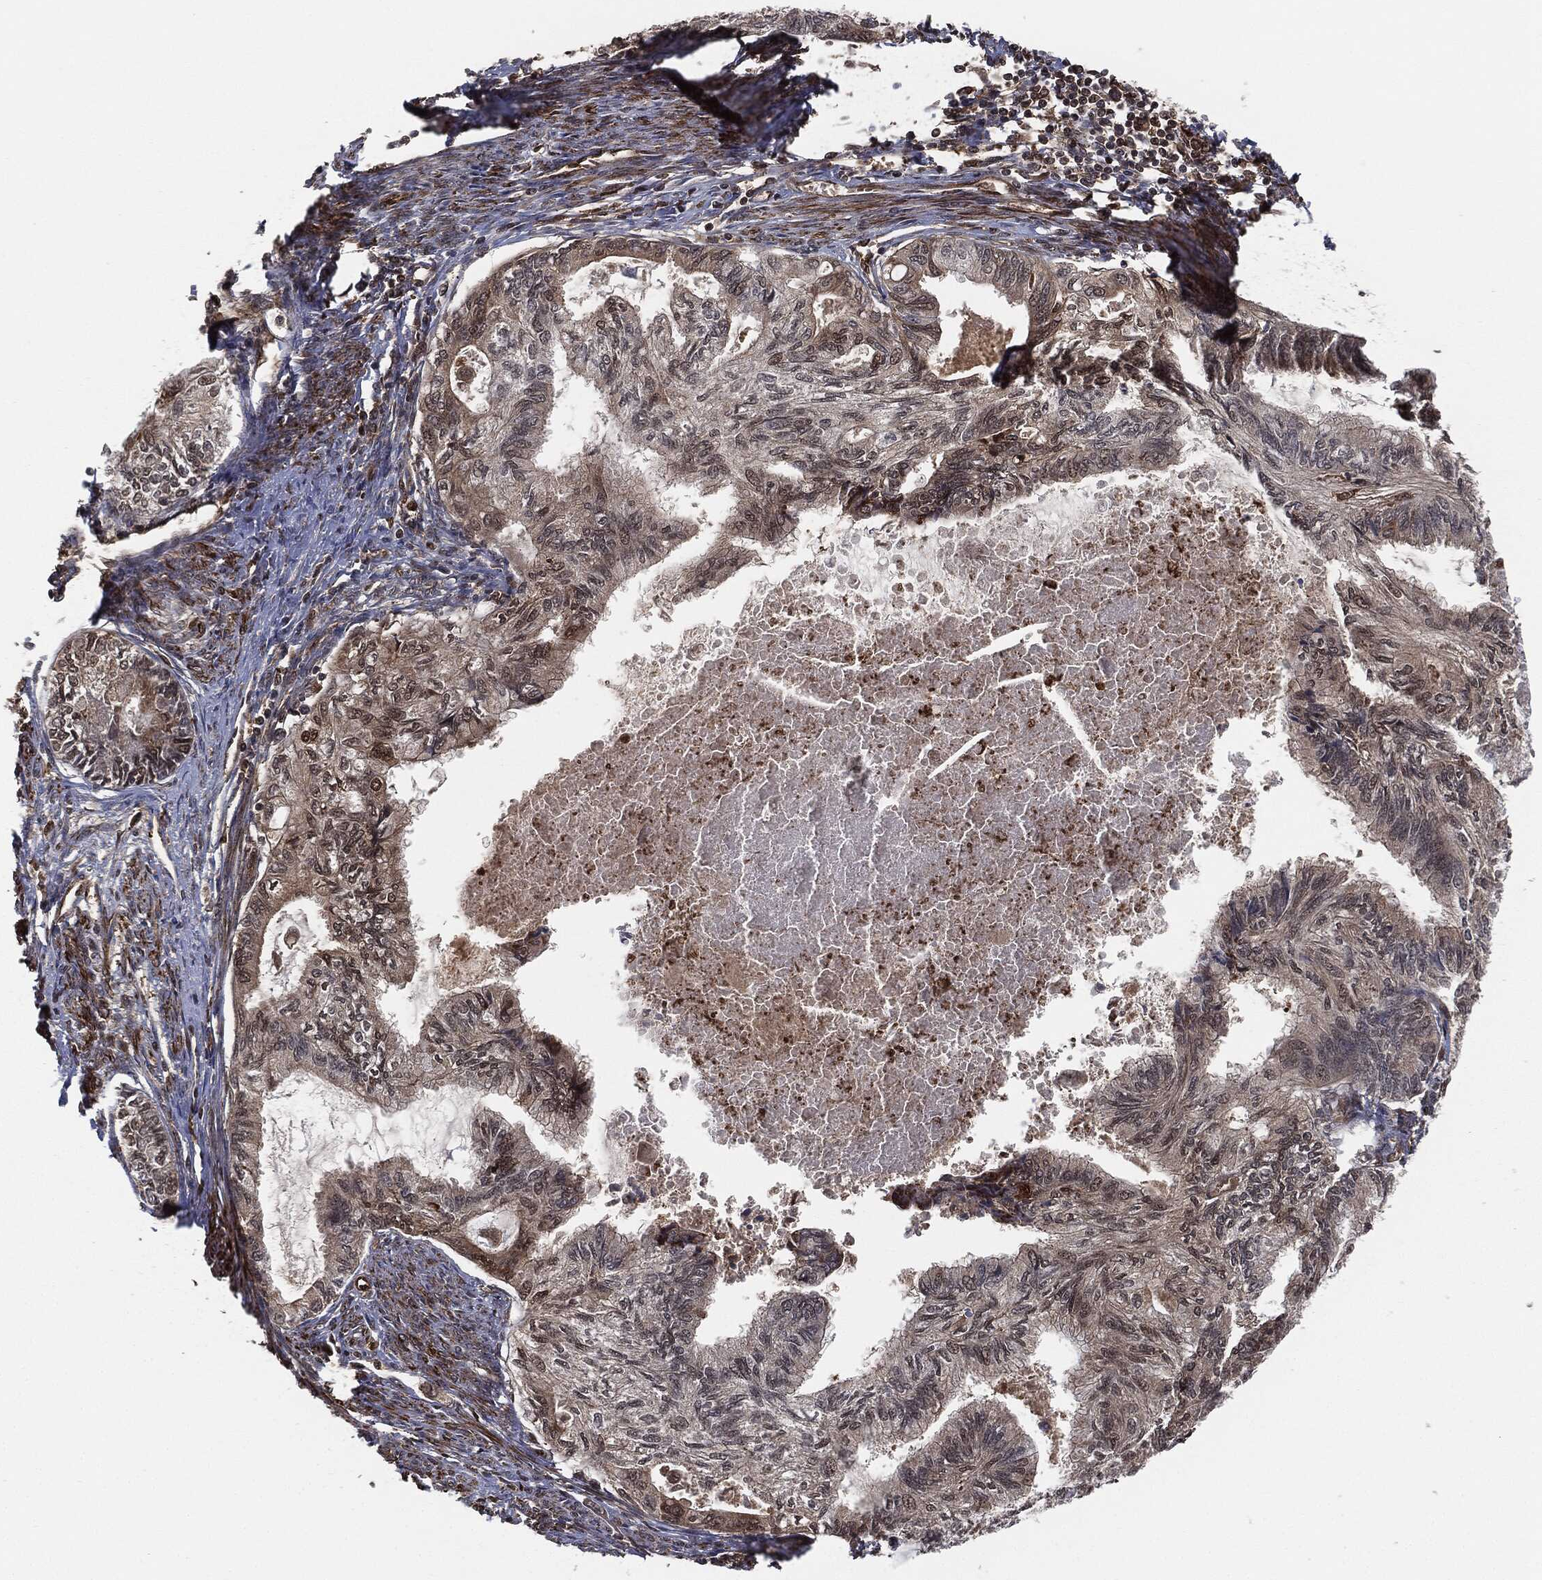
{"staining": {"intensity": "moderate", "quantity": "<25%", "location": "cytoplasmic/membranous"}, "tissue": "endometrial cancer", "cell_type": "Tumor cells", "image_type": "cancer", "snomed": [{"axis": "morphology", "description": "Adenocarcinoma, NOS"}, {"axis": "topography", "description": "Endometrium"}], "caption": "An immunohistochemistry (IHC) photomicrograph of tumor tissue is shown. Protein staining in brown shows moderate cytoplasmic/membranous positivity in endometrial cancer (adenocarcinoma) within tumor cells. The staining is performed using DAB (3,3'-diaminobenzidine) brown chromogen to label protein expression. The nuclei are counter-stained blue using hematoxylin.", "gene": "CAPRIN2", "patient": {"sex": "female", "age": 86}}